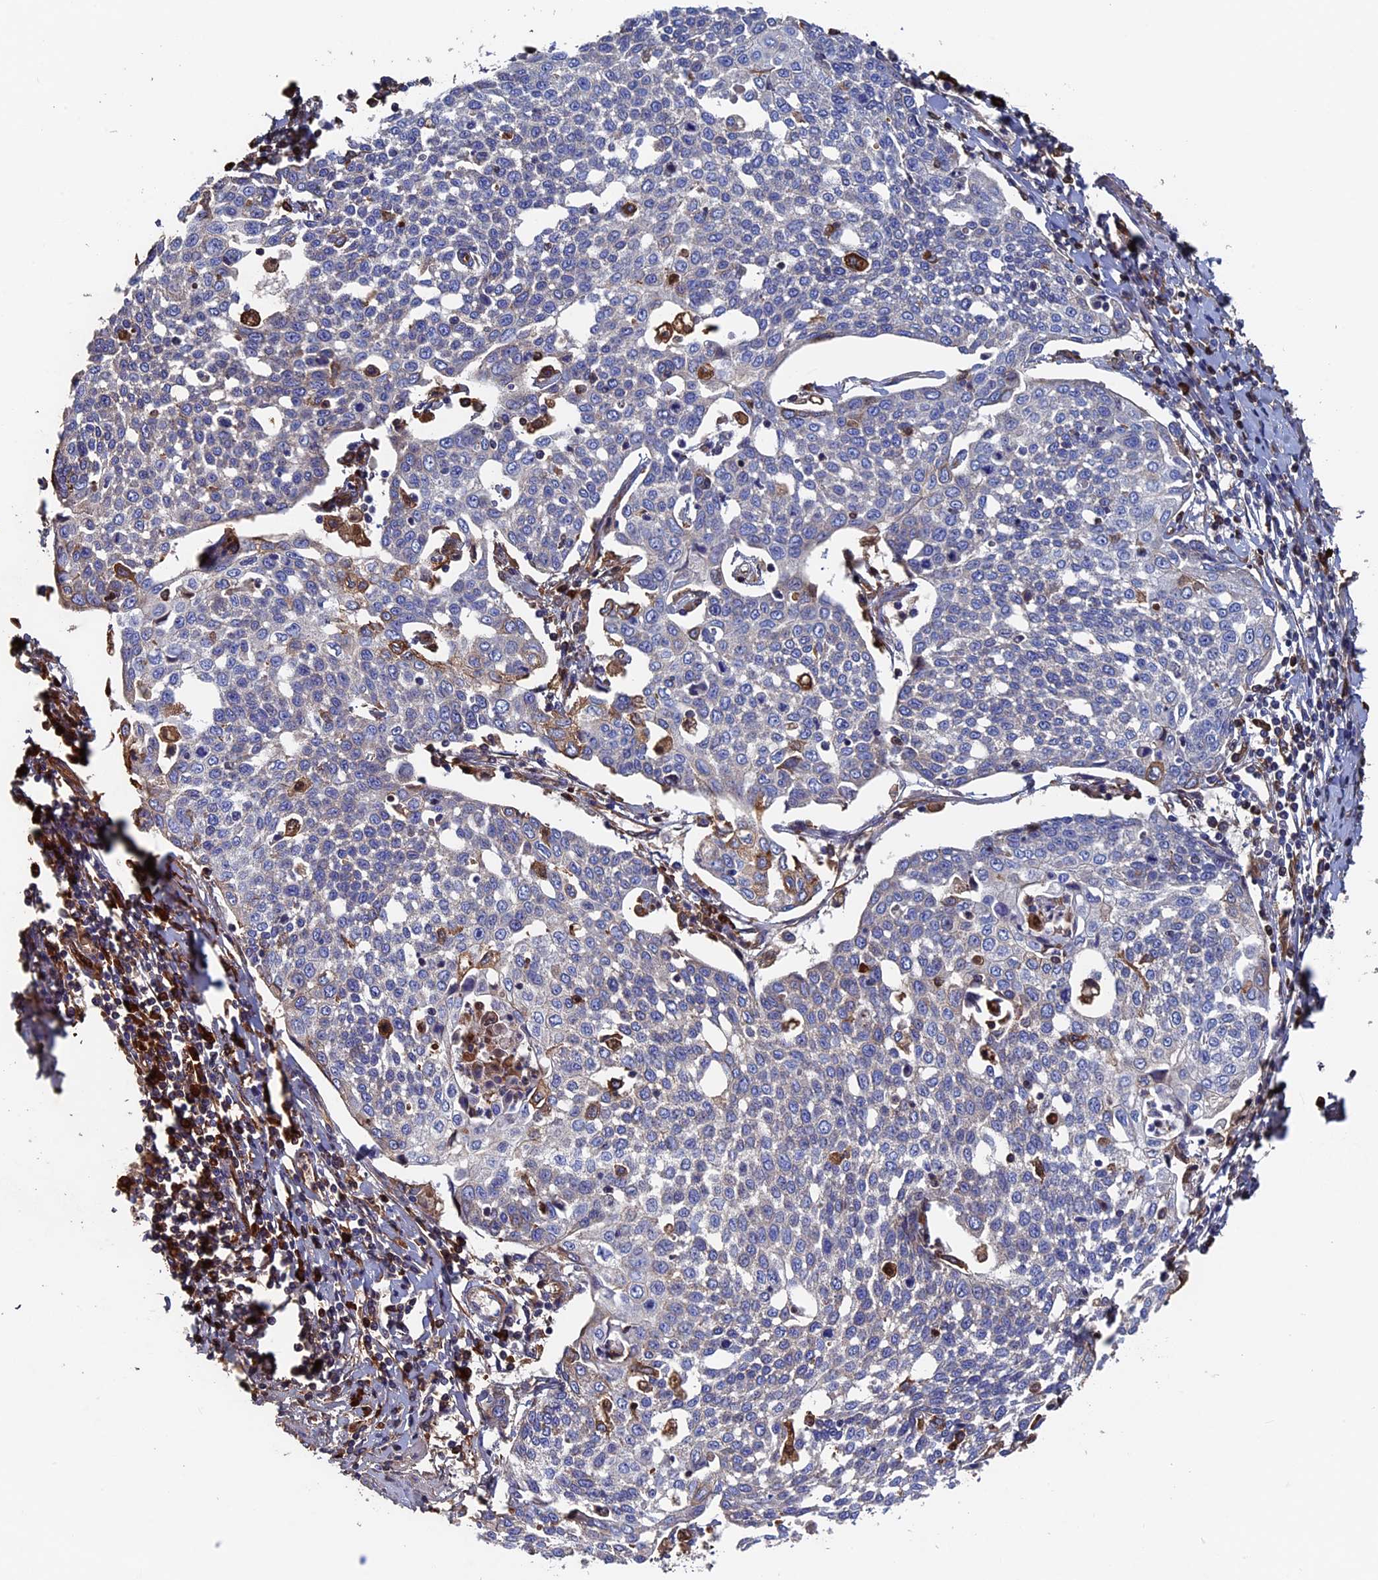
{"staining": {"intensity": "negative", "quantity": "none", "location": "none"}, "tissue": "cervical cancer", "cell_type": "Tumor cells", "image_type": "cancer", "snomed": [{"axis": "morphology", "description": "Squamous cell carcinoma, NOS"}, {"axis": "topography", "description": "Cervix"}], "caption": "This photomicrograph is of squamous cell carcinoma (cervical) stained with immunohistochemistry (IHC) to label a protein in brown with the nuclei are counter-stained blue. There is no positivity in tumor cells. (Stains: DAB (3,3'-diaminobenzidine) immunohistochemistry (IHC) with hematoxylin counter stain, Microscopy: brightfield microscopy at high magnification).", "gene": "RPUSD1", "patient": {"sex": "female", "age": 34}}